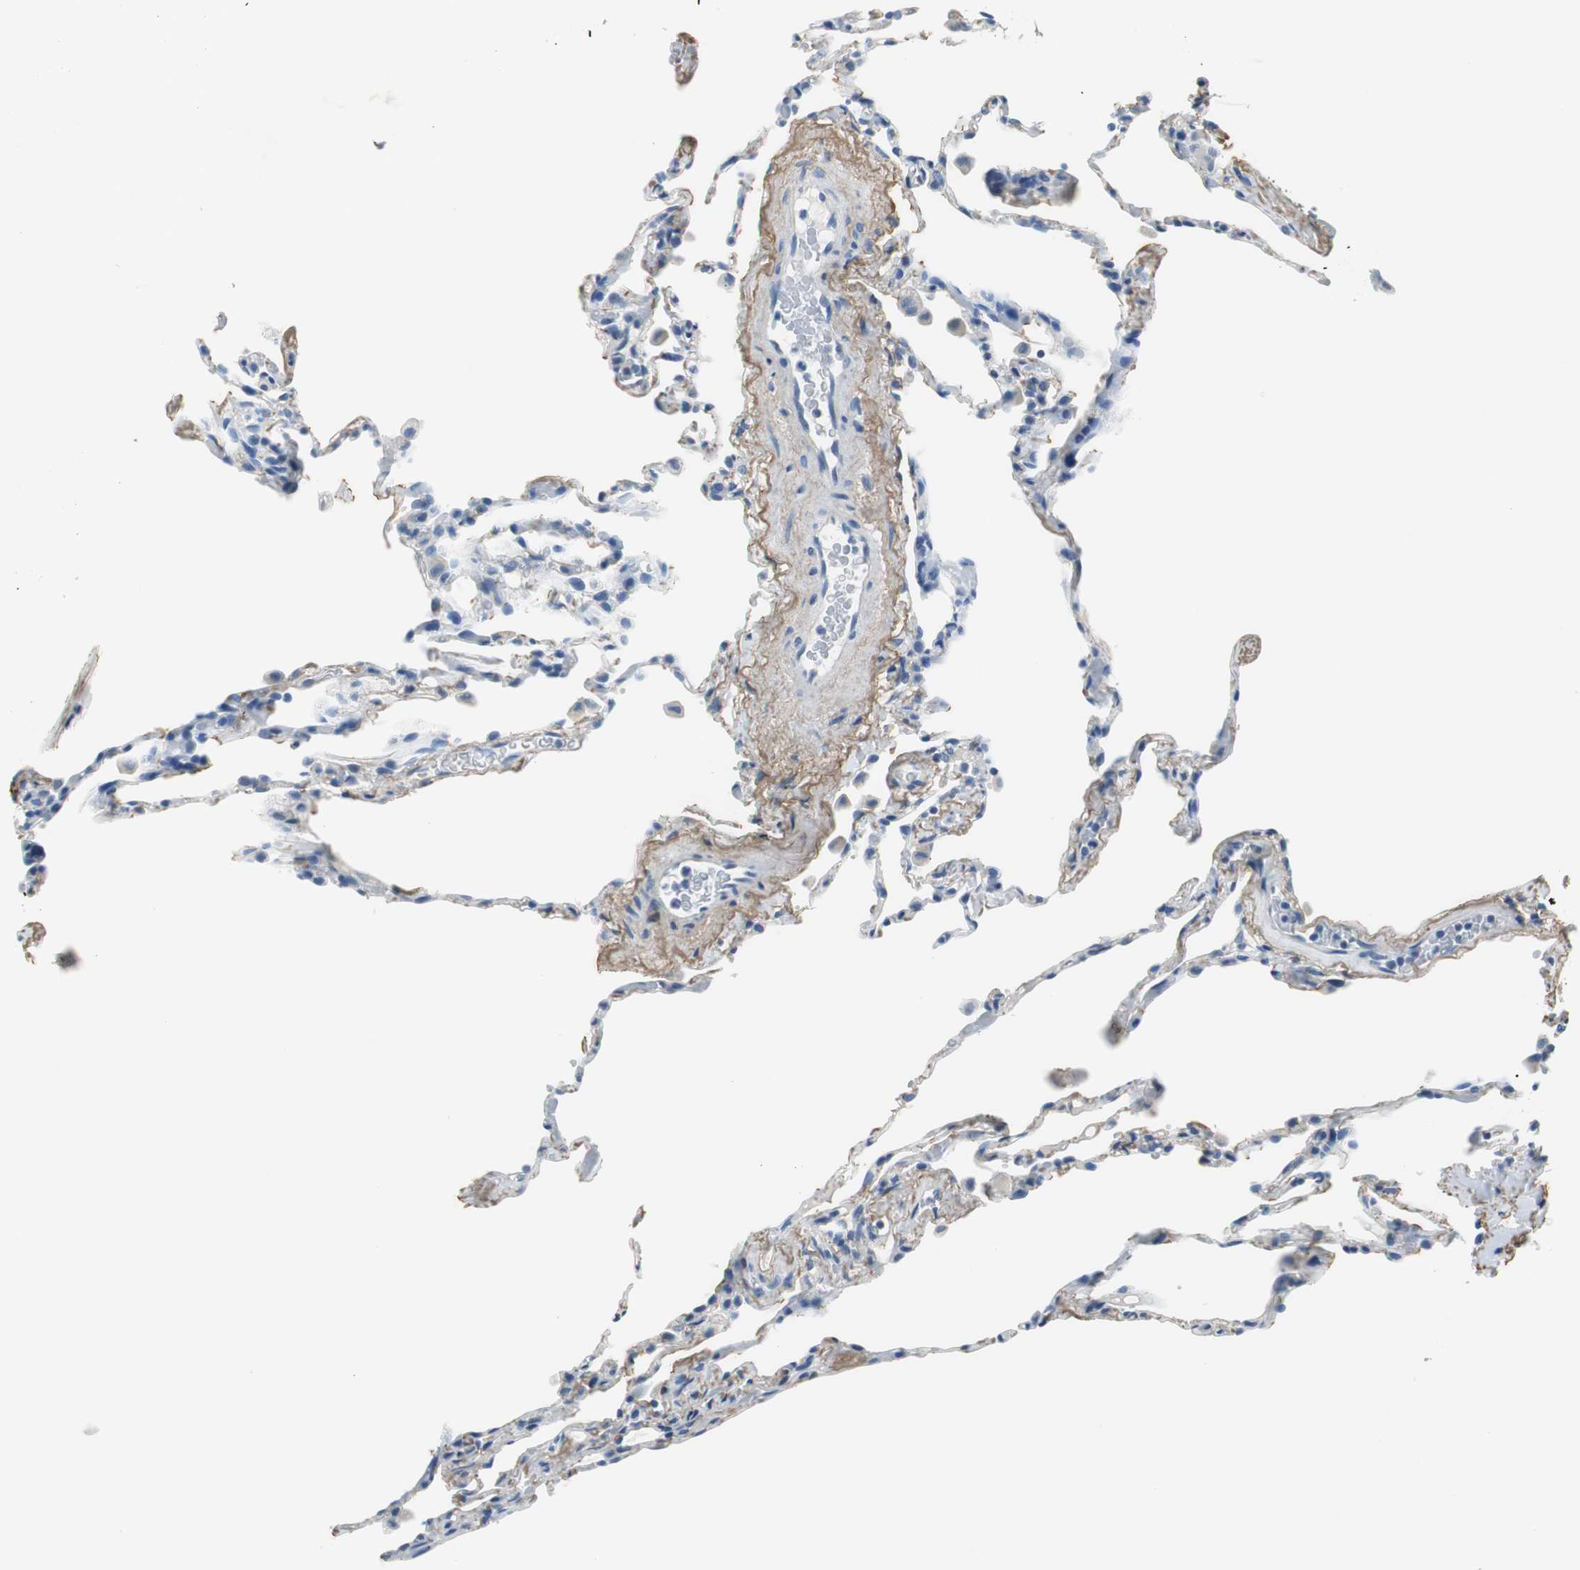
{"staining": {"intensity": "moderate", "quantity": "<25%", "location": "cytoplasmic/membranous"}, "tissue": "lung", "cell_type": "Alveolar cells", "image_type": "normal", "snomed": [{"axis": "morphology", "description": "Normal tissue, NOS"}, {"axis": "topography", "description": "Lung"}], "caption": "DAB immunohistochemical staining of normal lung shows moderate cytoplasmic/membranous protein staining in about <25% of alveolar cells.", "gene": "MUC7", "patient": {"sex": "male", "age": 59}}